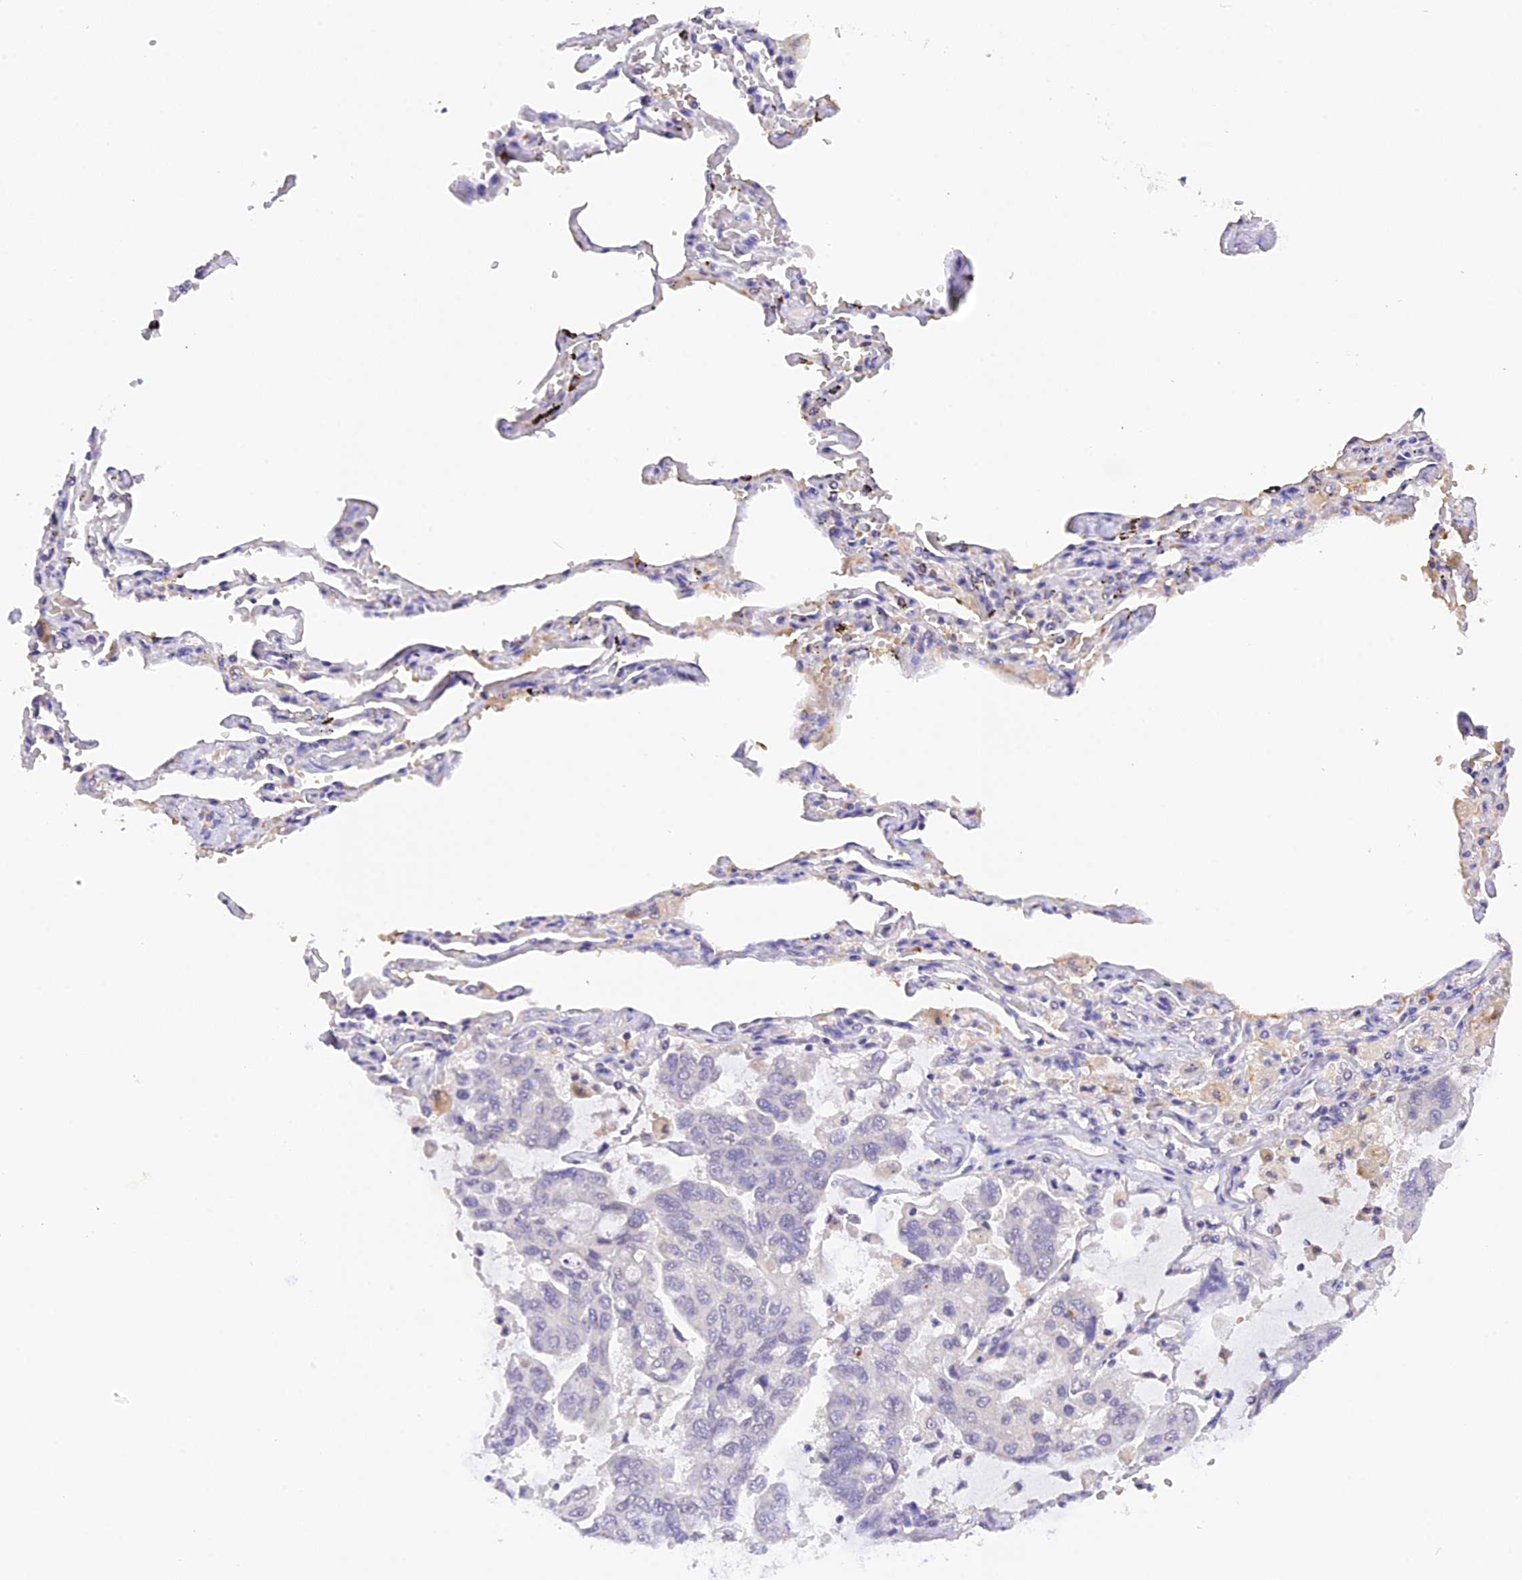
{"staining": {"intensity": "negative", "quantity": "none", "location": "none"}, "tissue": "lung cancer", "cell_type": "Tumor cells", "image_type": "cancer", "snomed": [{"axis": "morphology", "description": "Adenocarcinoma, NOS"}, {"axis": "topography", "description": "Lung"}], "caption": "The photomicrograph demonstrates no significant expression in tumor cells of lung cancer (adenocarcinoma).", "gene": "AHSP", "patient": {"sex": "male", "age": 64}}